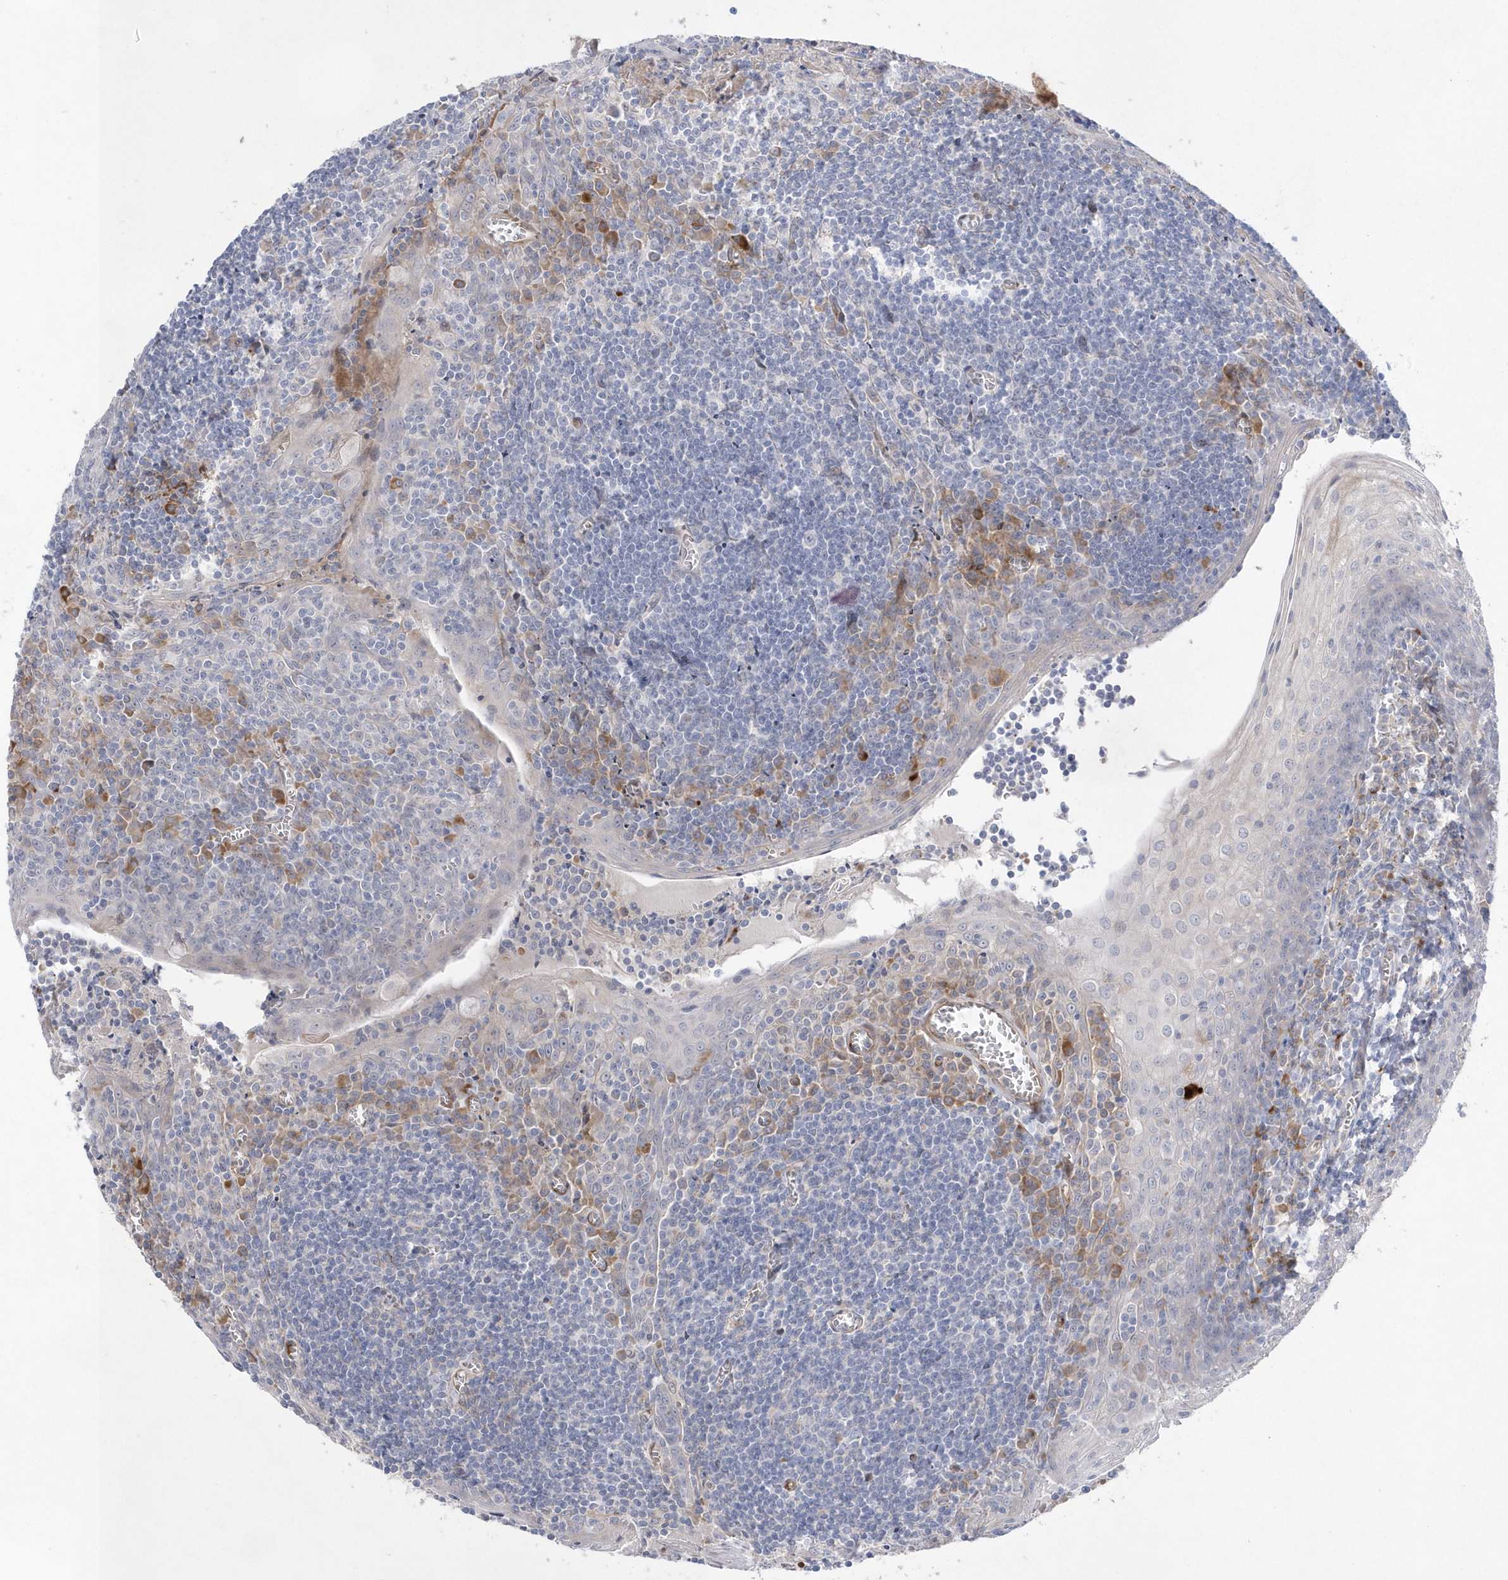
{"staining": {"intensity": "negative", "quantity": "none", "location": "none"}, "tissue": "tonsil", "cell_type": "Germinal center cells", "image_type": "normal", "snomed": [{"axis": "morphology", "description": "Normal tissue, NOS"}, {"axis": "topography", "description": "Tonsil"}], "caption": "This is an immunohistochemistry (IHC) micrograph of normal human tonsil. There is no expression in germinal center cells.", "gene": "TMEM132B", "patient": {"sex": "male", "age": 27}}